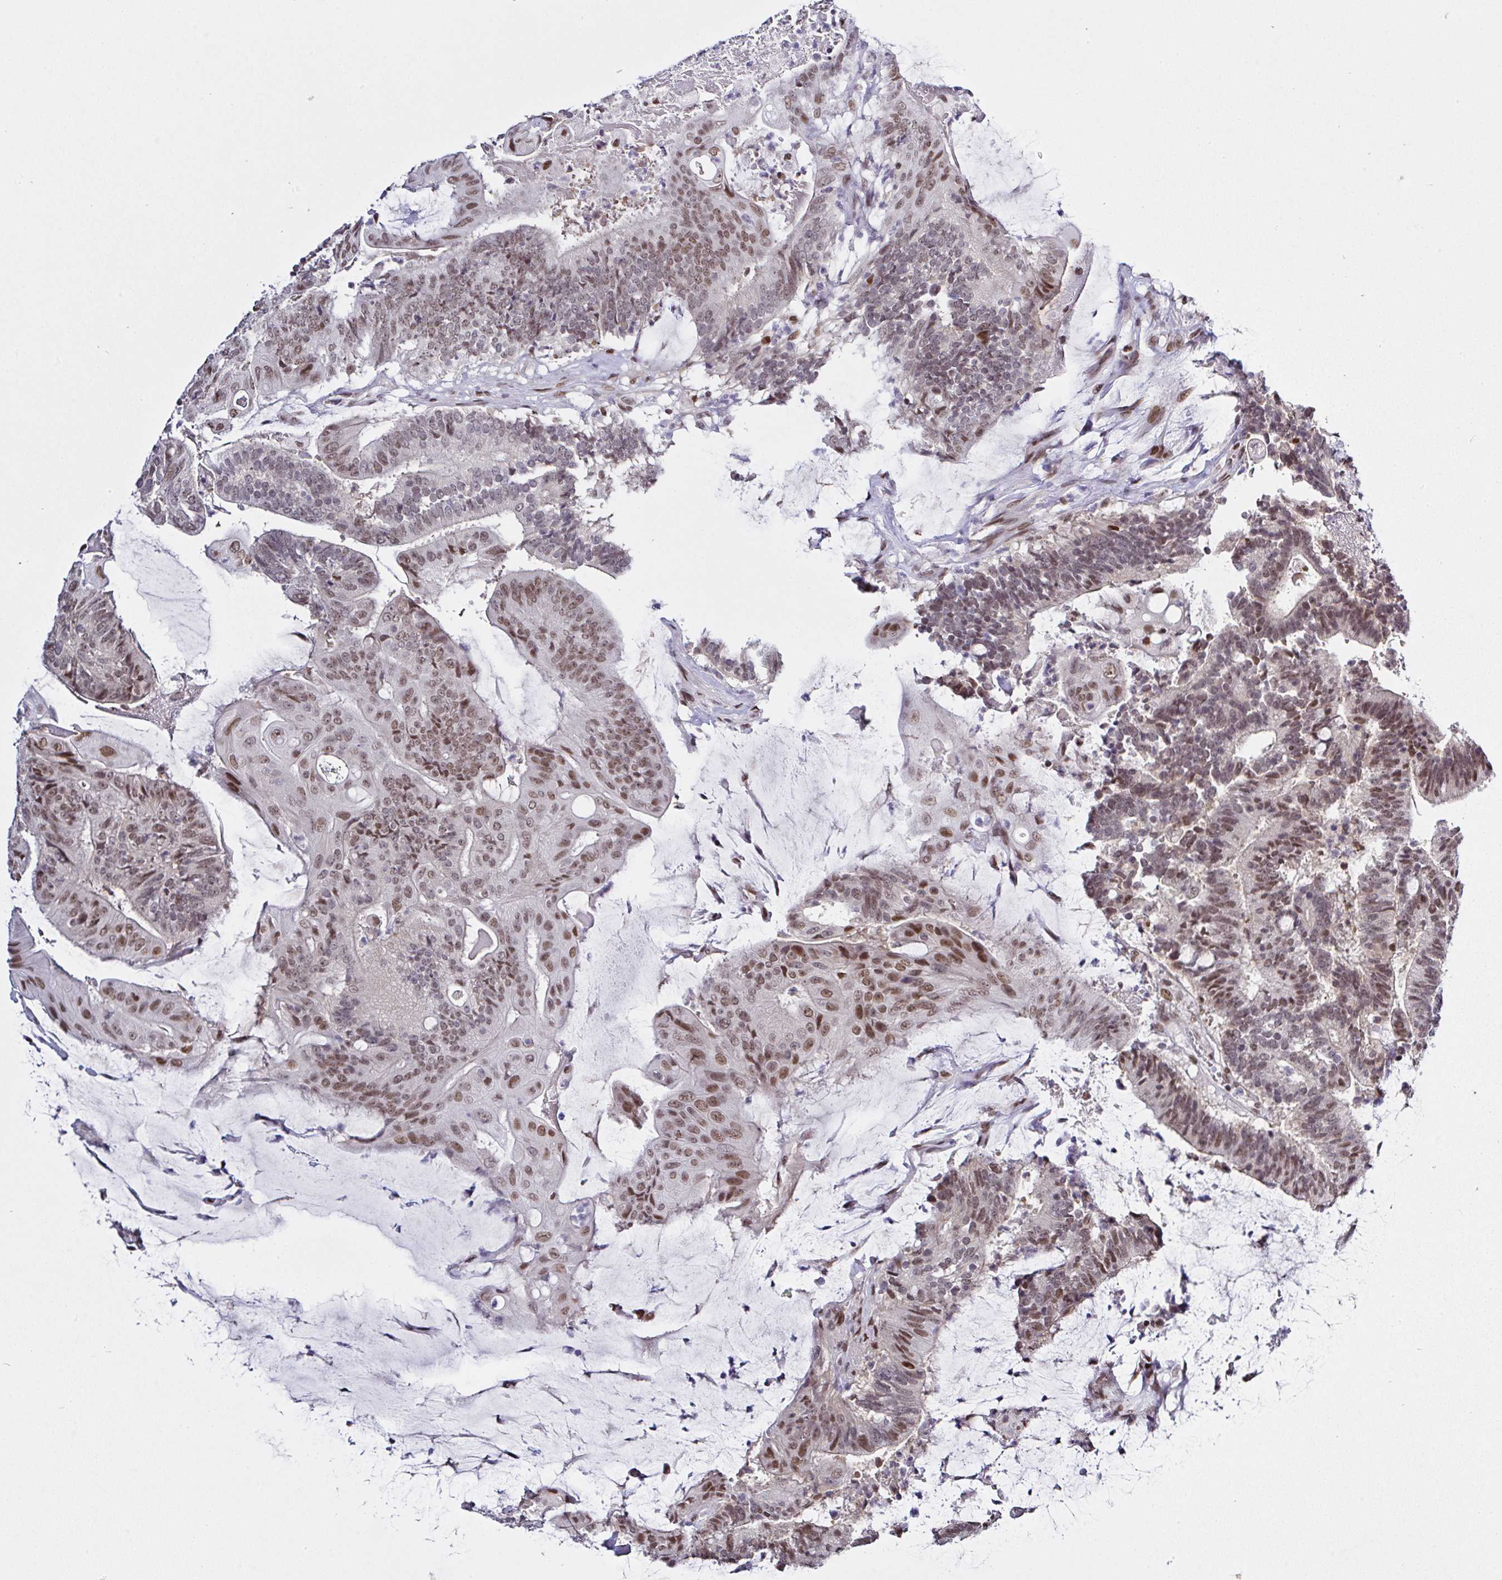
{"staining": {"intensity": "moderate", "quantity": ">75%", "location": "nuclear"}, "tissue": "colorectal cancer", "cell_type": "Tumor cells", "image_type": "cancer", "snomed": [{"axis": "morphology", "description": "Adenocarcinoma, NOS"}, {"axis": "topography", "description": "Colon"}], "caption": "Immunohistochemical staining of human colorectal cancer demonstrates moderate nuclear protein expression in approximately >75% of tumor cells.", "gene": "DR1", "patient": {"sex": "female", "age": 43}}